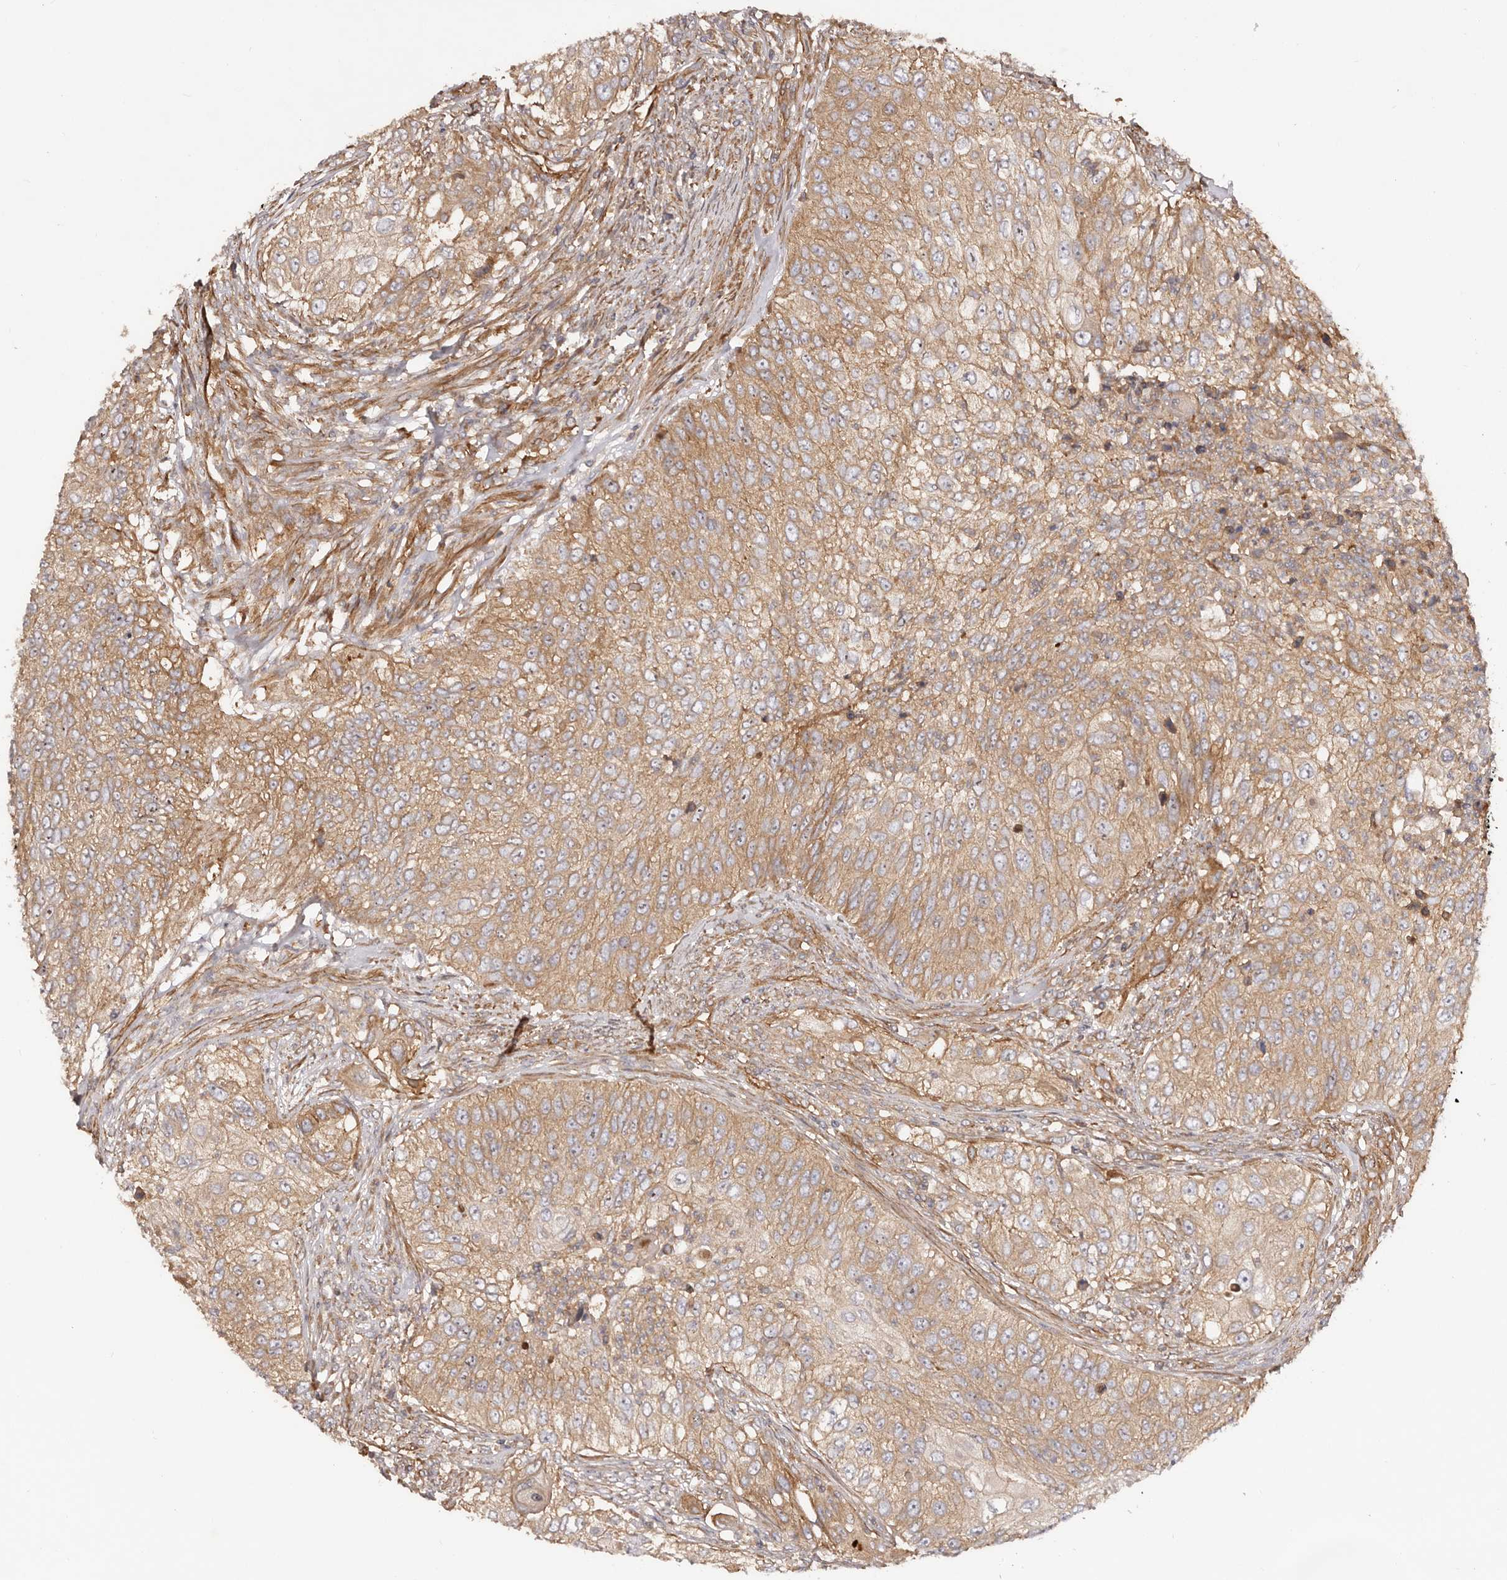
{"staining": {"intensity": "moderate", "quantity": ">75%", "location": "cytoplasmic/membranous"}, "tissue": "urothelial cancer", "cell_type": "Tumor cells", "image_type": "cancer", "snomed": [{"axis": "morphology", "description": "Urothelial carcinoma, High grade"}, {"axis": "topography", "description": "Urinary bladder"}], "caption": "Immunohistochemical staining of human urothelial cancer demonstrates medium levels of moderate cytoplasmic/membranous staining in about >75% of tumor cells.", "gene": "RPS6", "patient": {"sex": "female", "age": 60}}